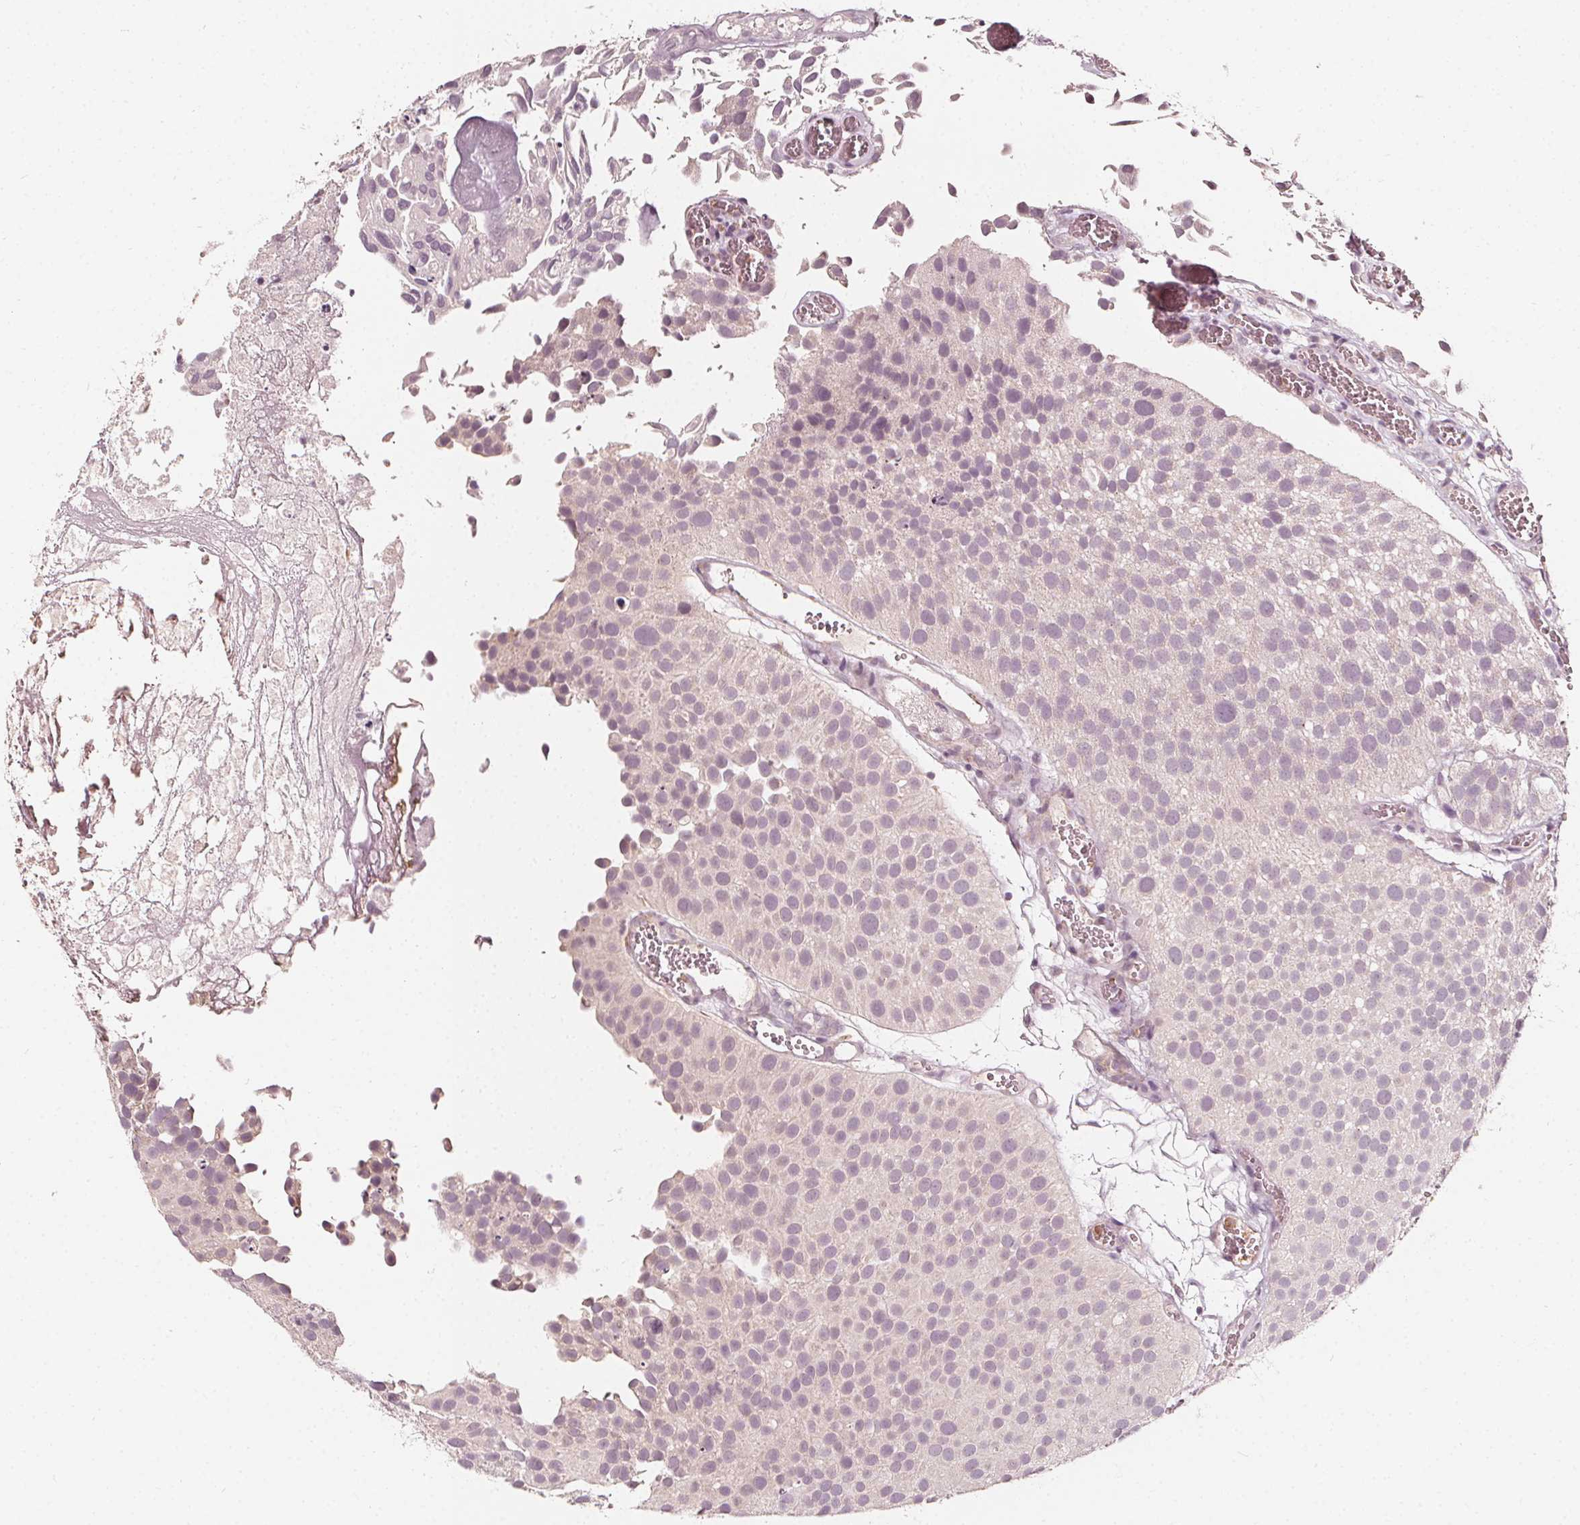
{"staining": {"intensity": "negative", "quantity": "none", "location": "none"}, "tissue": "urothelial cancer", "cell_type": "Tumor cells", "image_type": "cancer", "snomed": [{"axis": "morphology", "description": "Urothelial carcinoma, Low grade"}, {"axis": "topography", "description": "Urinary bladder"}], "caption": "Immunohistochemical staining of human low-grade urothelial carcinoma exhibits no significant expression in tumor cells. Brightfield microscopy of immunohistochemistry (IHC) stained with DAB (brown) and hematoxylin (blue), captured at high magnification.", "gene": "NPC1L1", "patient": {"sex": "female", "age": 69}}